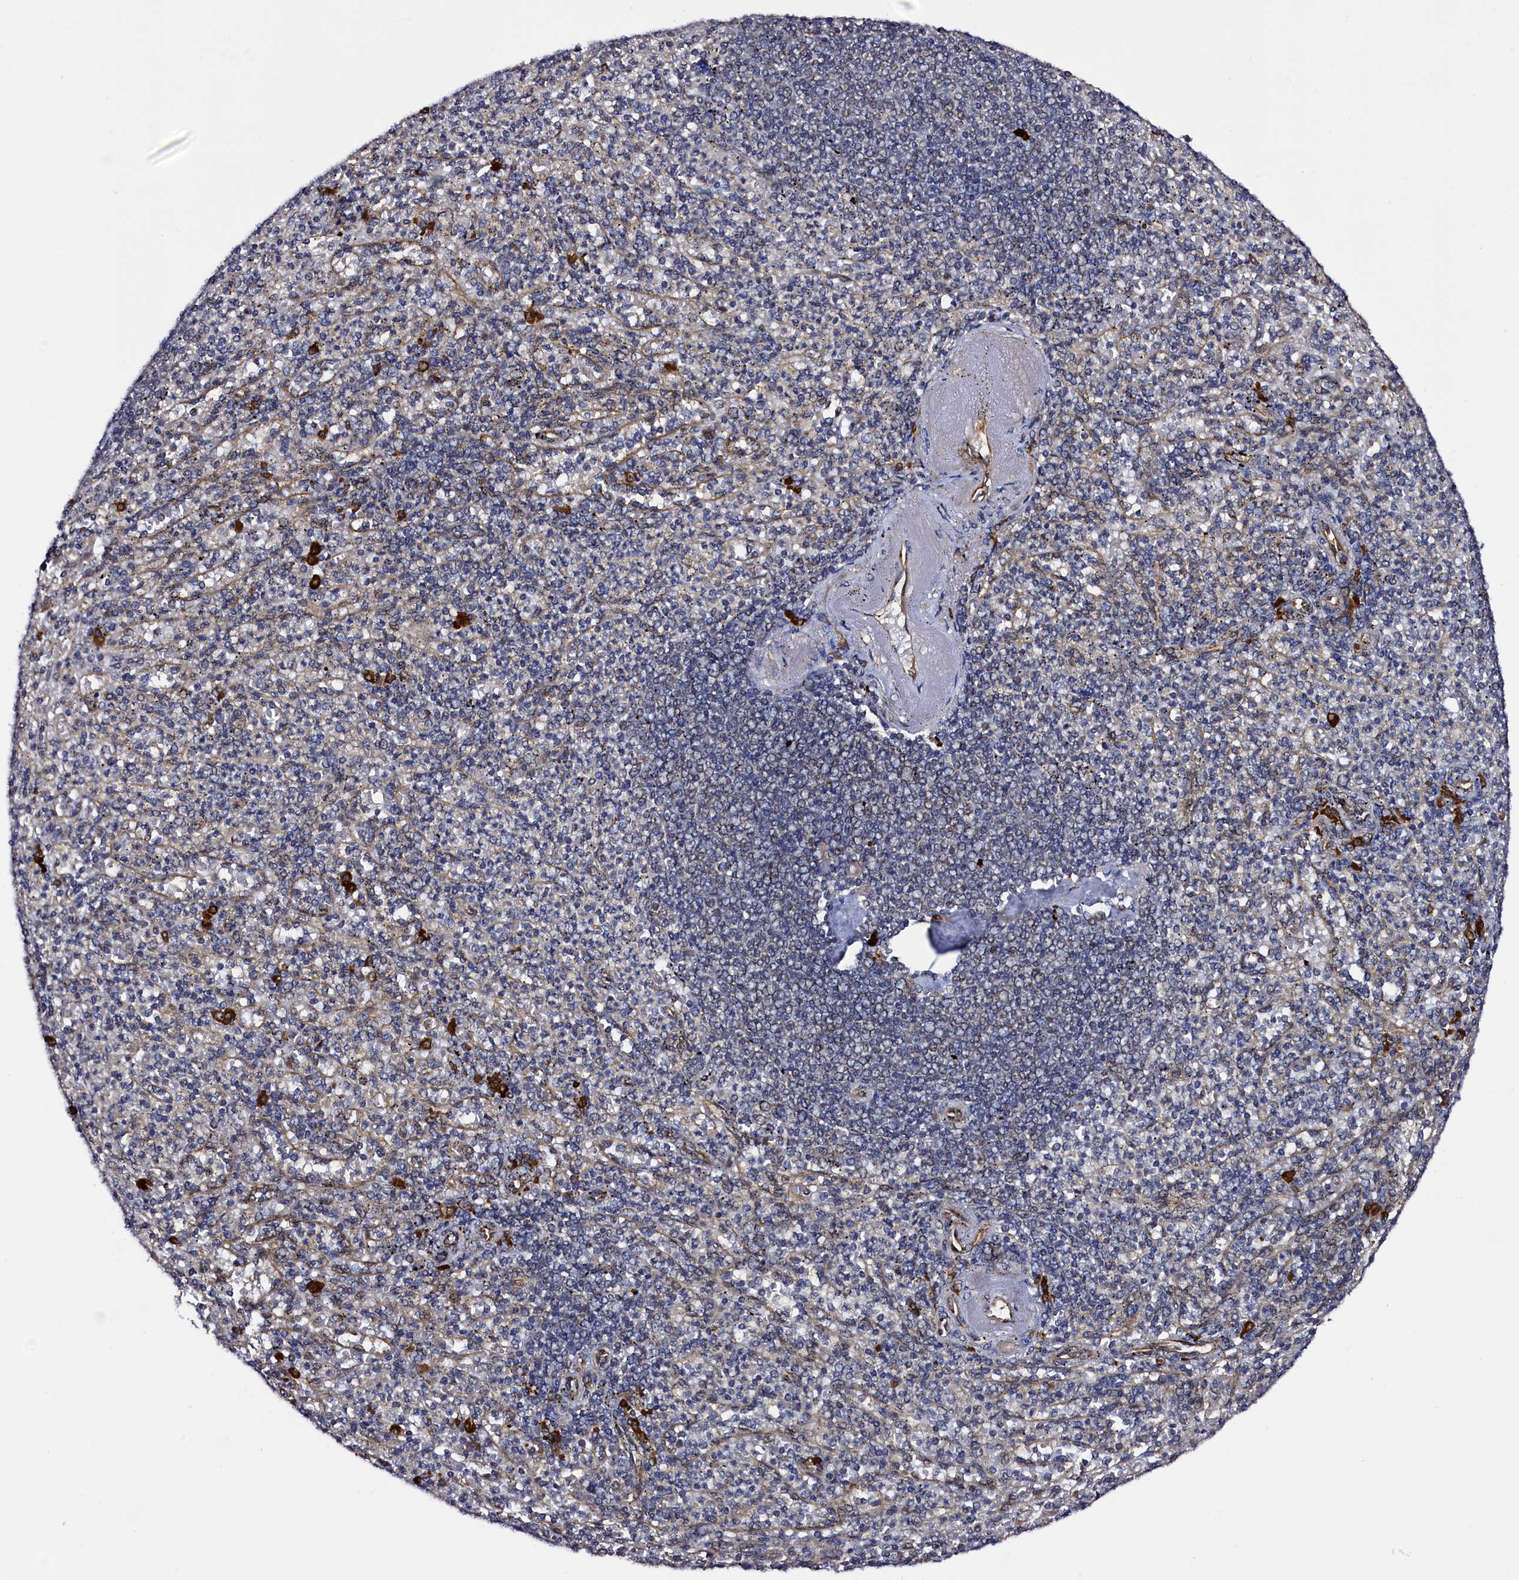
{"staining": {"intensity": "negative", "quantity": "none", "location": "none"}, "tissue": "spleen", "cell_type": "Cells in red pulp", "image_type": "normal", "snomed": [{"axis": "morphology", "description": "Normal tissue, NOS"}, {"axis": "topography", "description": "Spleen"}], "caption": "This is an IHC image of benign human spleen. There is no expression in cells in red pulp.", "gene": "RBFA", "patient": {"sex": "female", "age": 74}}